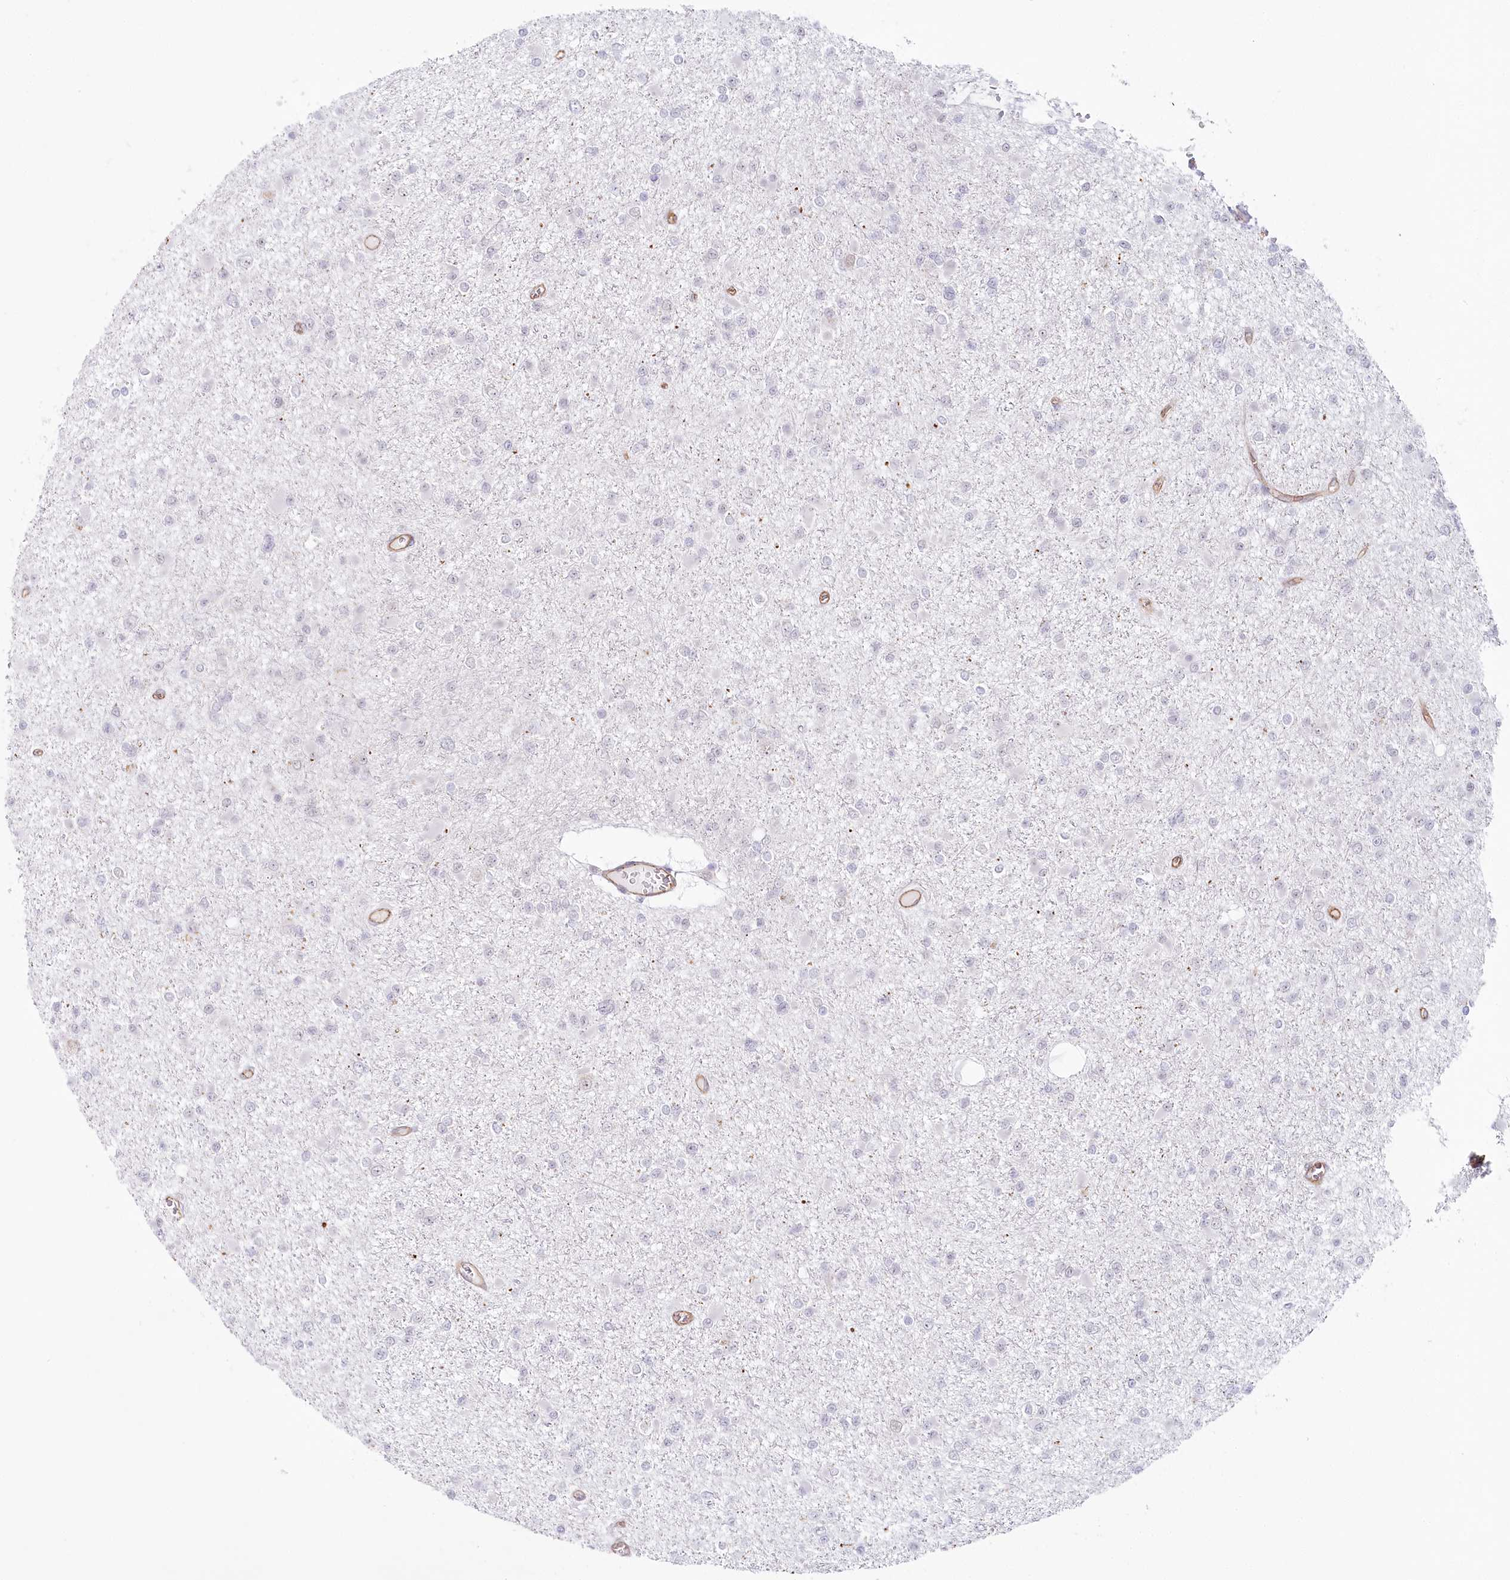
{"staining": {"intensity": "negative", "quantity": "none", "location": "none"}, "tissue": "glioma", "cell_type": "Tumor cells", "image_type": "cancer", "snomed": [{"axis": "morphology", "description": "Glioma, malignant, Low grade"}, {"axis": "topography", "description": "Brain"}], "caption": "High power microscopy micrograph of an IHC histopathology image of malignant low-grade glioma, revealing no significant staining in tumor cells.", "gene": "ABHD8", "patient": {"sex": "female", "age": 22}}